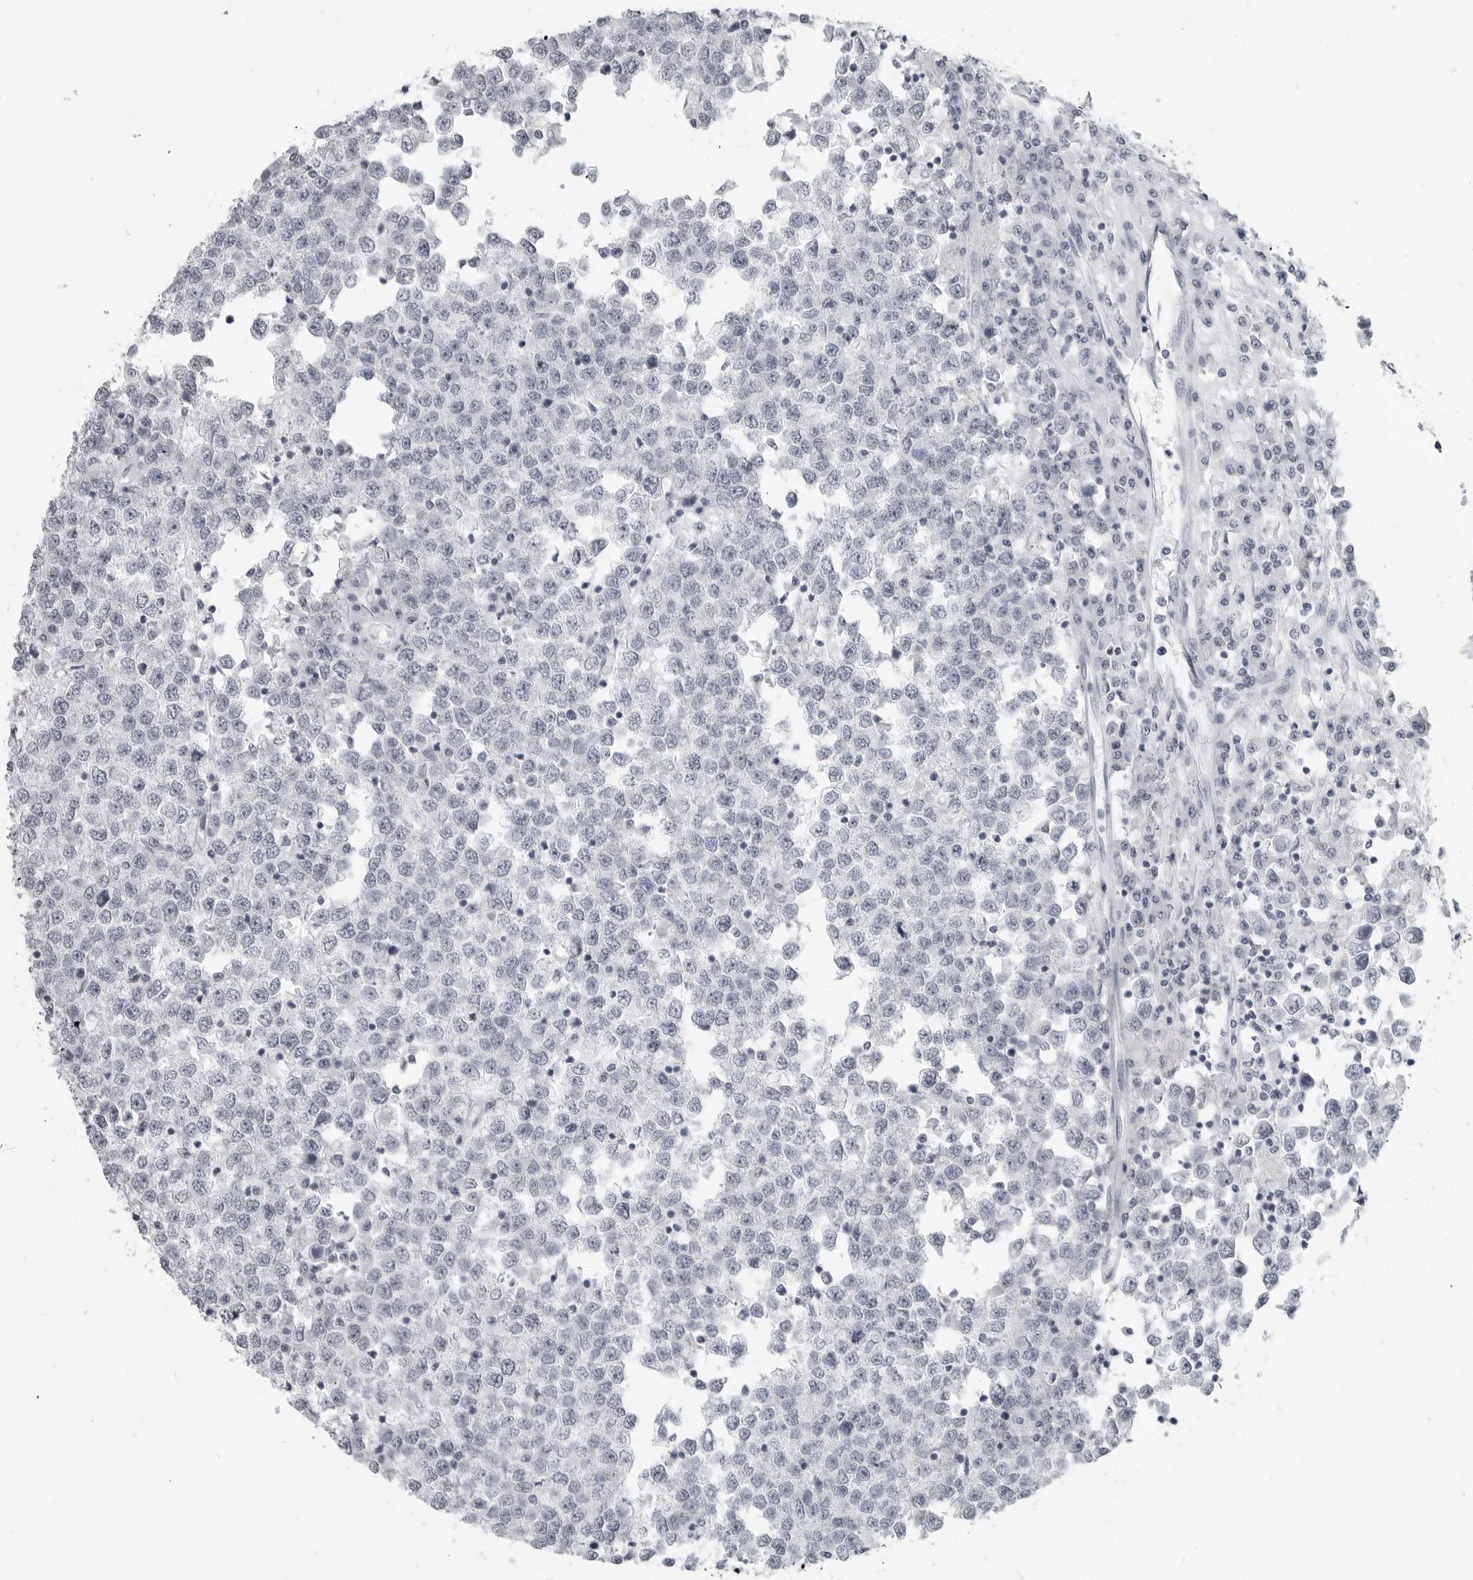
{"staining": {"intensity": "negative", "quantity": "none", "location": "none"}, "tissue": "testis cancer", "cell_type": "Tumor cells", "image_type": "cancer", "snomed": [{"axis": "morphology", "description": "Seminoma, NOS"}, {"axis": "topography", "description": "Testis"}], "caption": "Seminoma (testis) was stained to show a protein in brown. There is no significant staining in tumor cells.", "gene": "LY6D", "patient": {"sex": "male", "age": 65}}